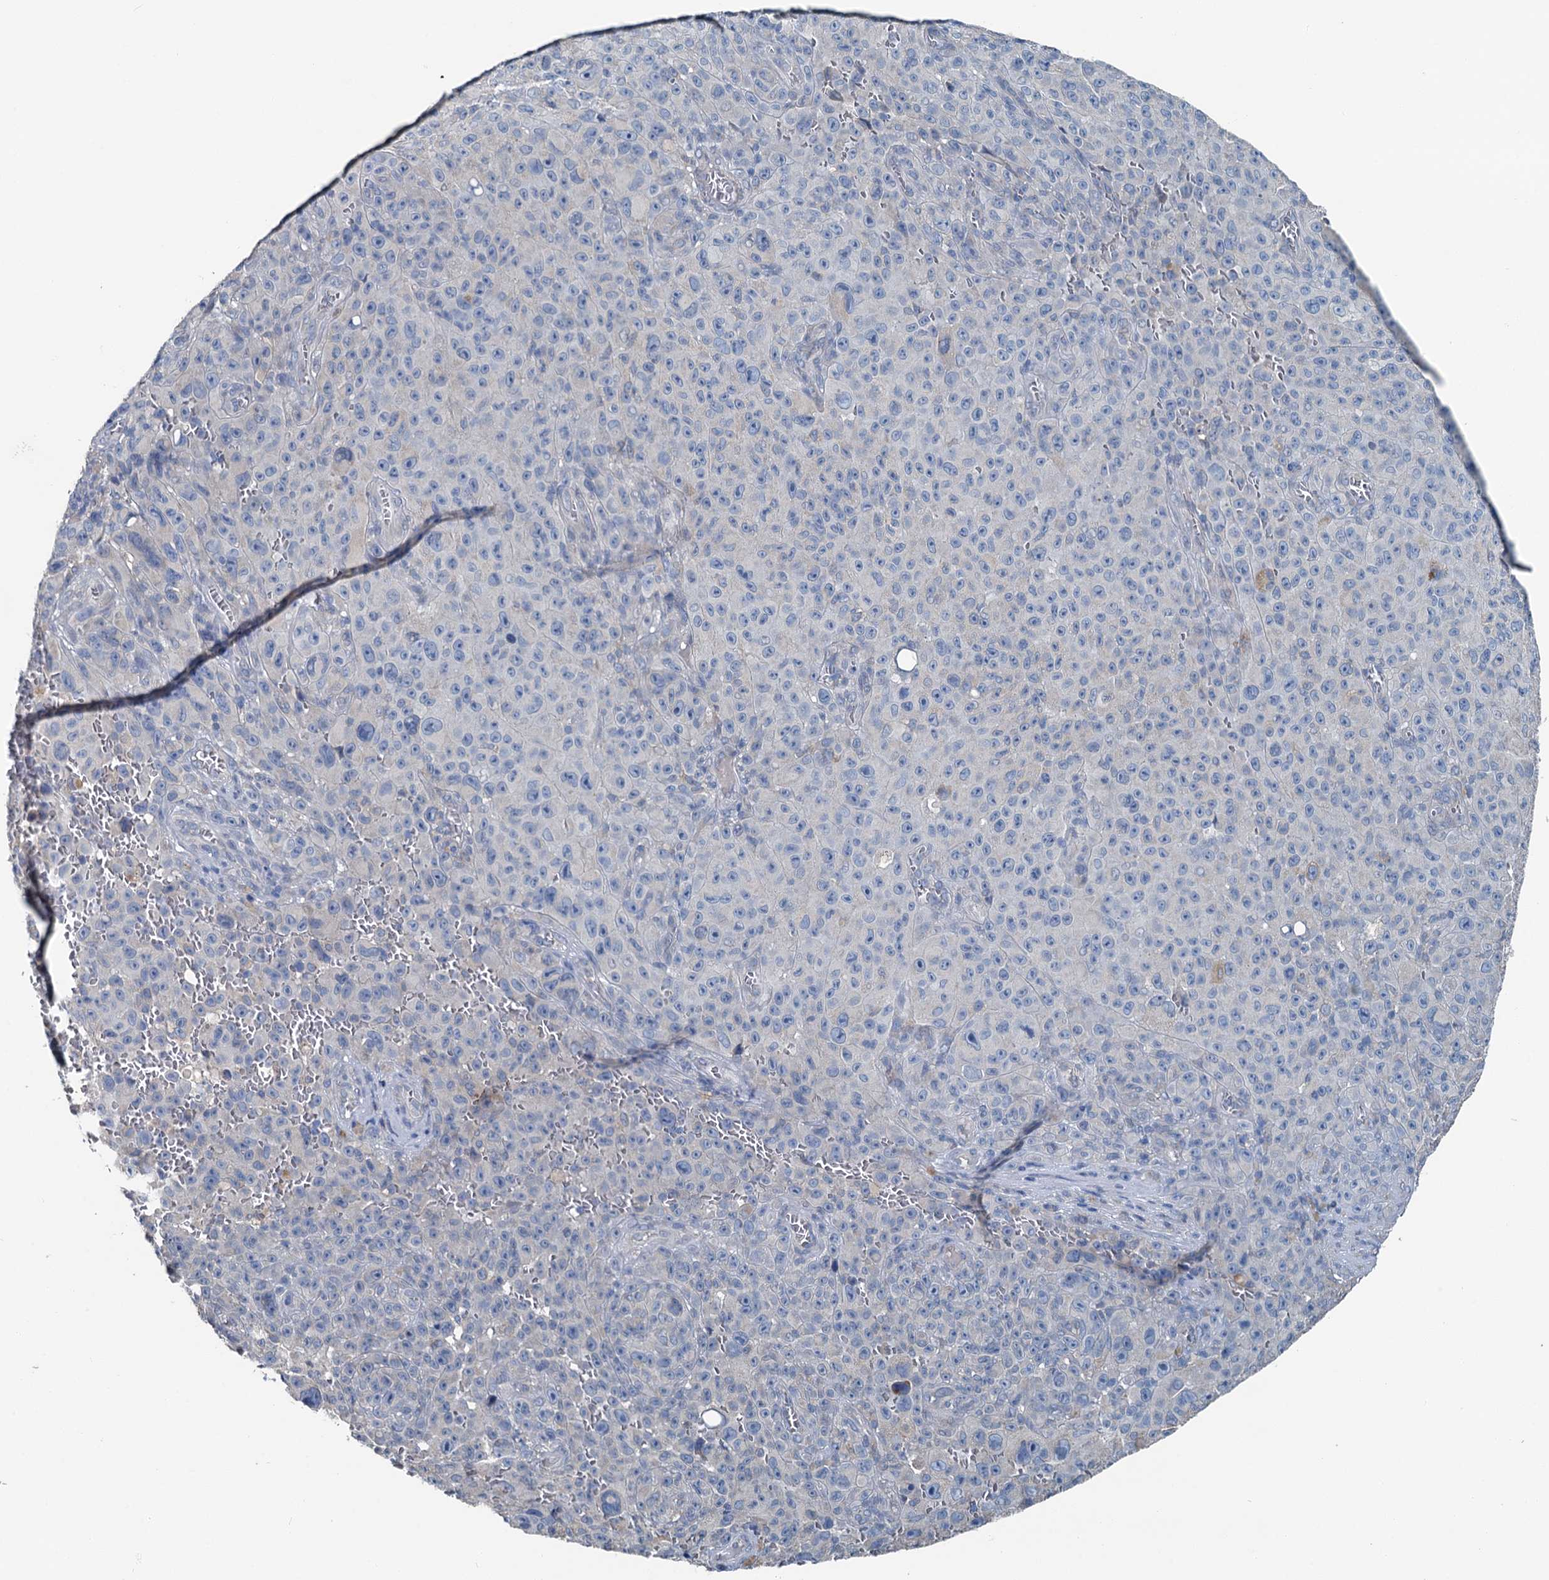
{"staining": {"intensity": "negative", "quantity": "none", "location": "none"}, "tissue": "melanoma", "cell_type": "Tumor cells", "image_type": "cancer", "snomed": [{"axis": "morphology", "description": "Malignant melanoma, NOS"}, {"axis": "topography", "description": "Skin"}], "caption": "IHC of human malignant melanoma exhibits no staining in tumor cells.", "gene": "C6orf120", "patient": {"sex": "female", "age": 82}}